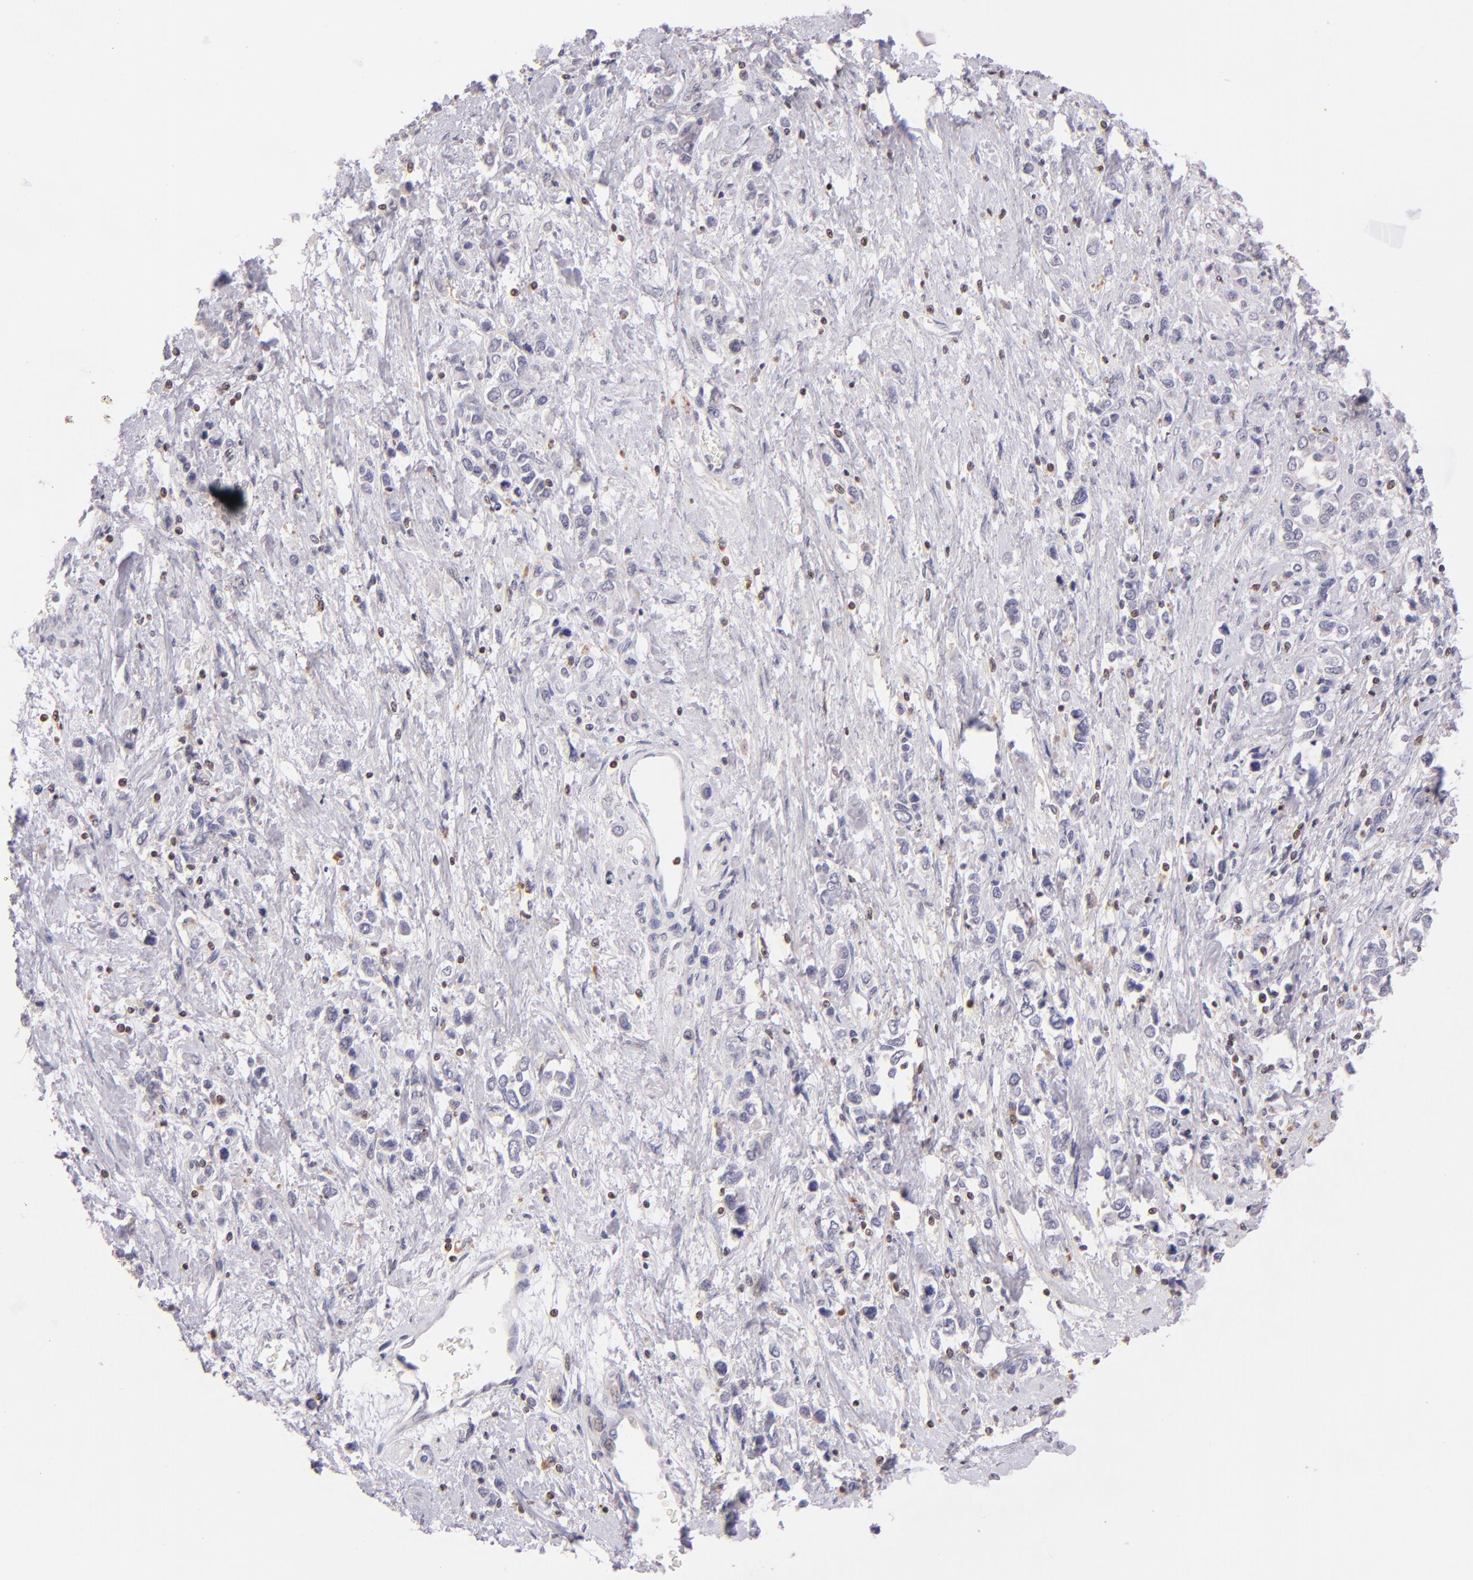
{"staining": {"intensity": "negative", "quantity": "none", "location": "none"}, "tissue": "stomach cancer", "cell_type": "Tumor cells", "image_type": "cancer", "snomed": [{"axis": "morphology", "description": "Adenocarcinoma, NOS"}, {"axis": "topography", "description": "Stomach, upper"}], "caption": "Immunohistochemistry (IHC) of human adenocarcinoma (stomach) demonstrates no staining in tumor cells.", "gene": "ZAP70", "patient": {"sex": "male", "age": 76}}